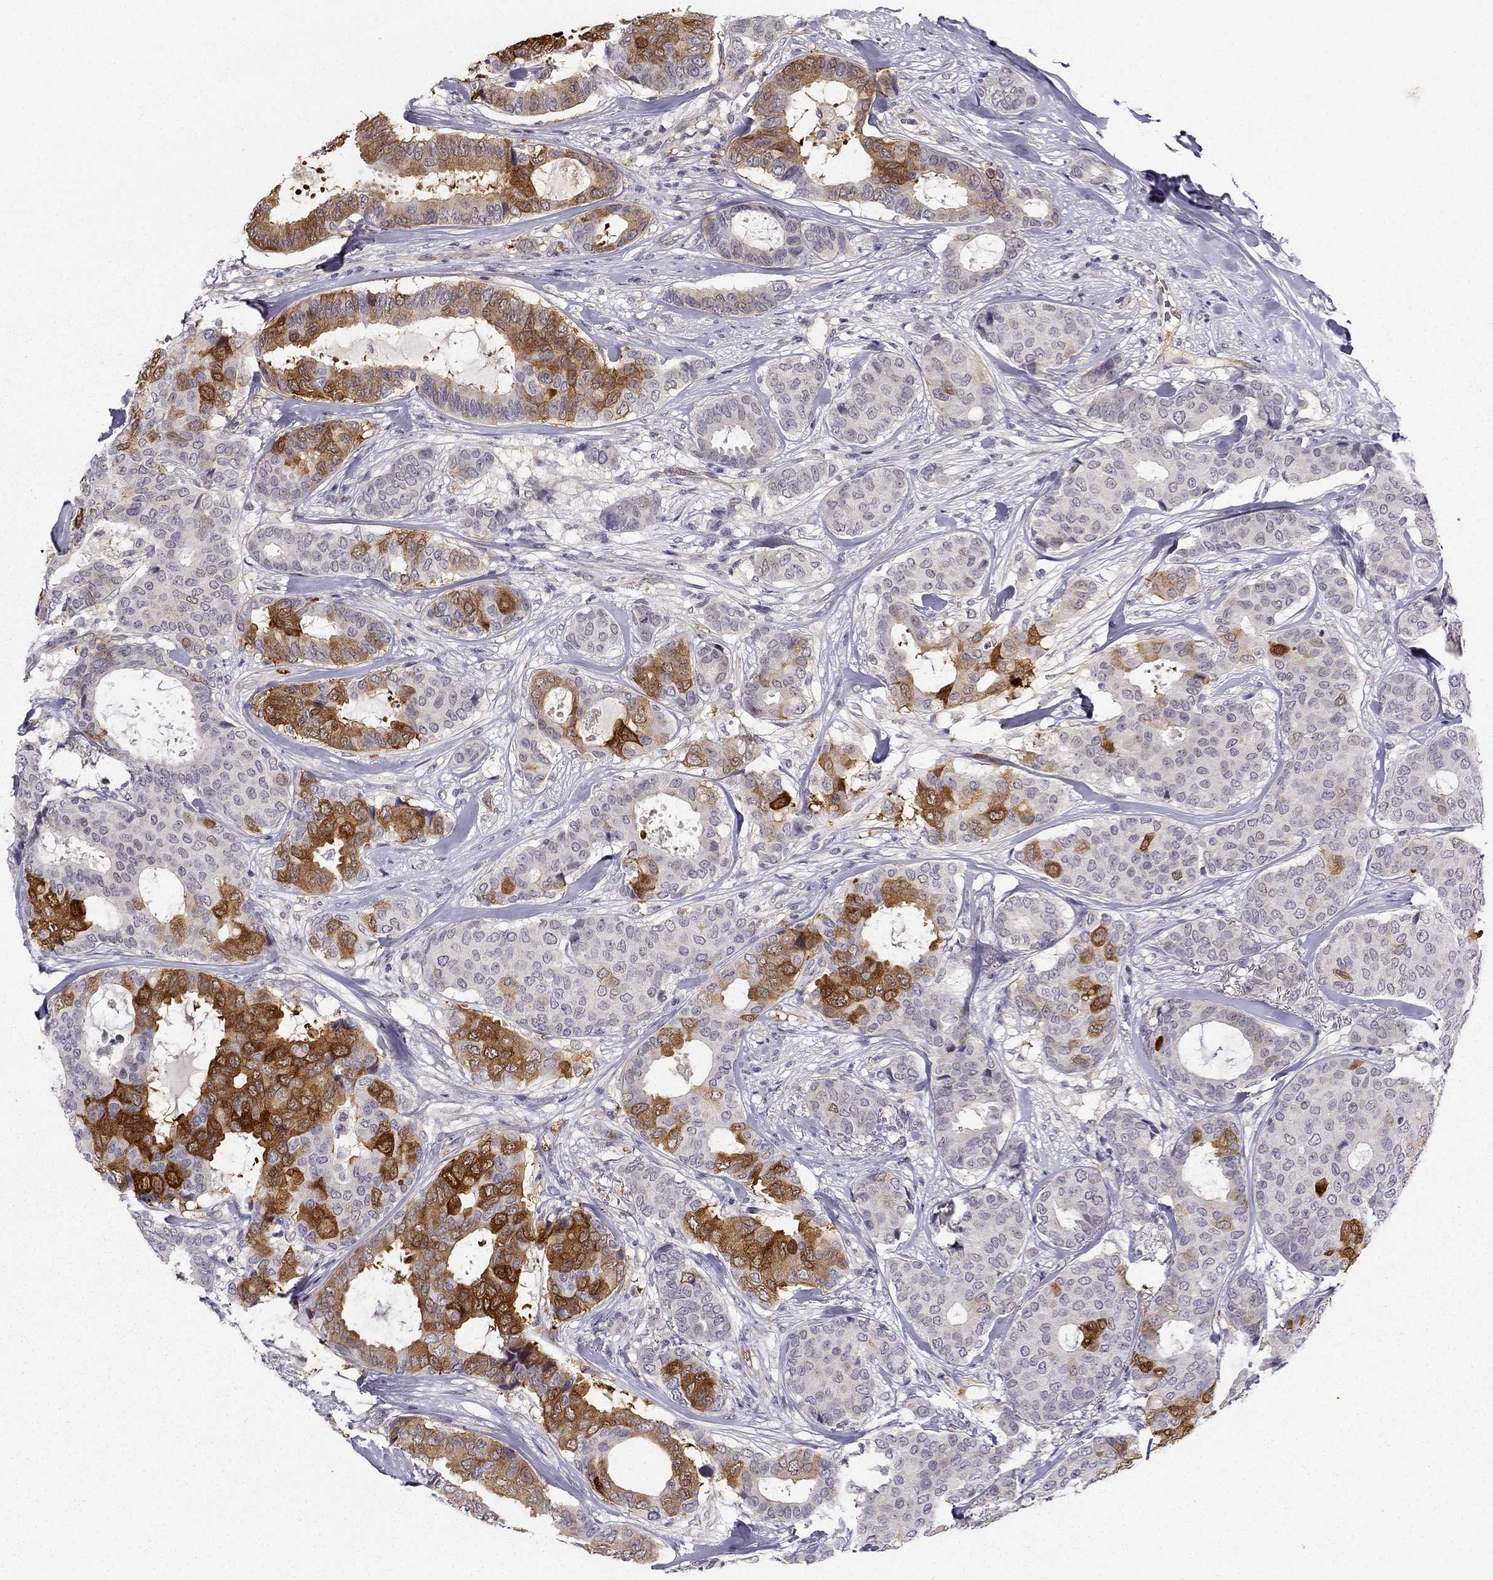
{"staining": {"intensity": "strong", "quantity": "<25%", "location": "cytoplasmic/membranous"}, "tissue": "breast cancer", "cell_type": "Tumor cells", "image_type": "cancer", "snomed": [{"axis": "morphology", "description": "Duct carcinoma"}, {"axis": "topography", "description": "Breast"}], "caption": "Immunohistochemistry (IHC) staining of breast cancer (infiltrating ductal carcinoma), which demonstrates medium levels of strong cytoplasmic/membranous expression in approximately <25% of tumor cells indicating strong cytoplasmic/membranous protein expression. The staining was performed using DAB (3,3'-diaminobenzidine) (brown) for protein detection and nuclei were counterstained in hematoxylin (blue).", "gene": "NQO1", "patient": {"sex": "female", "age": 75}}